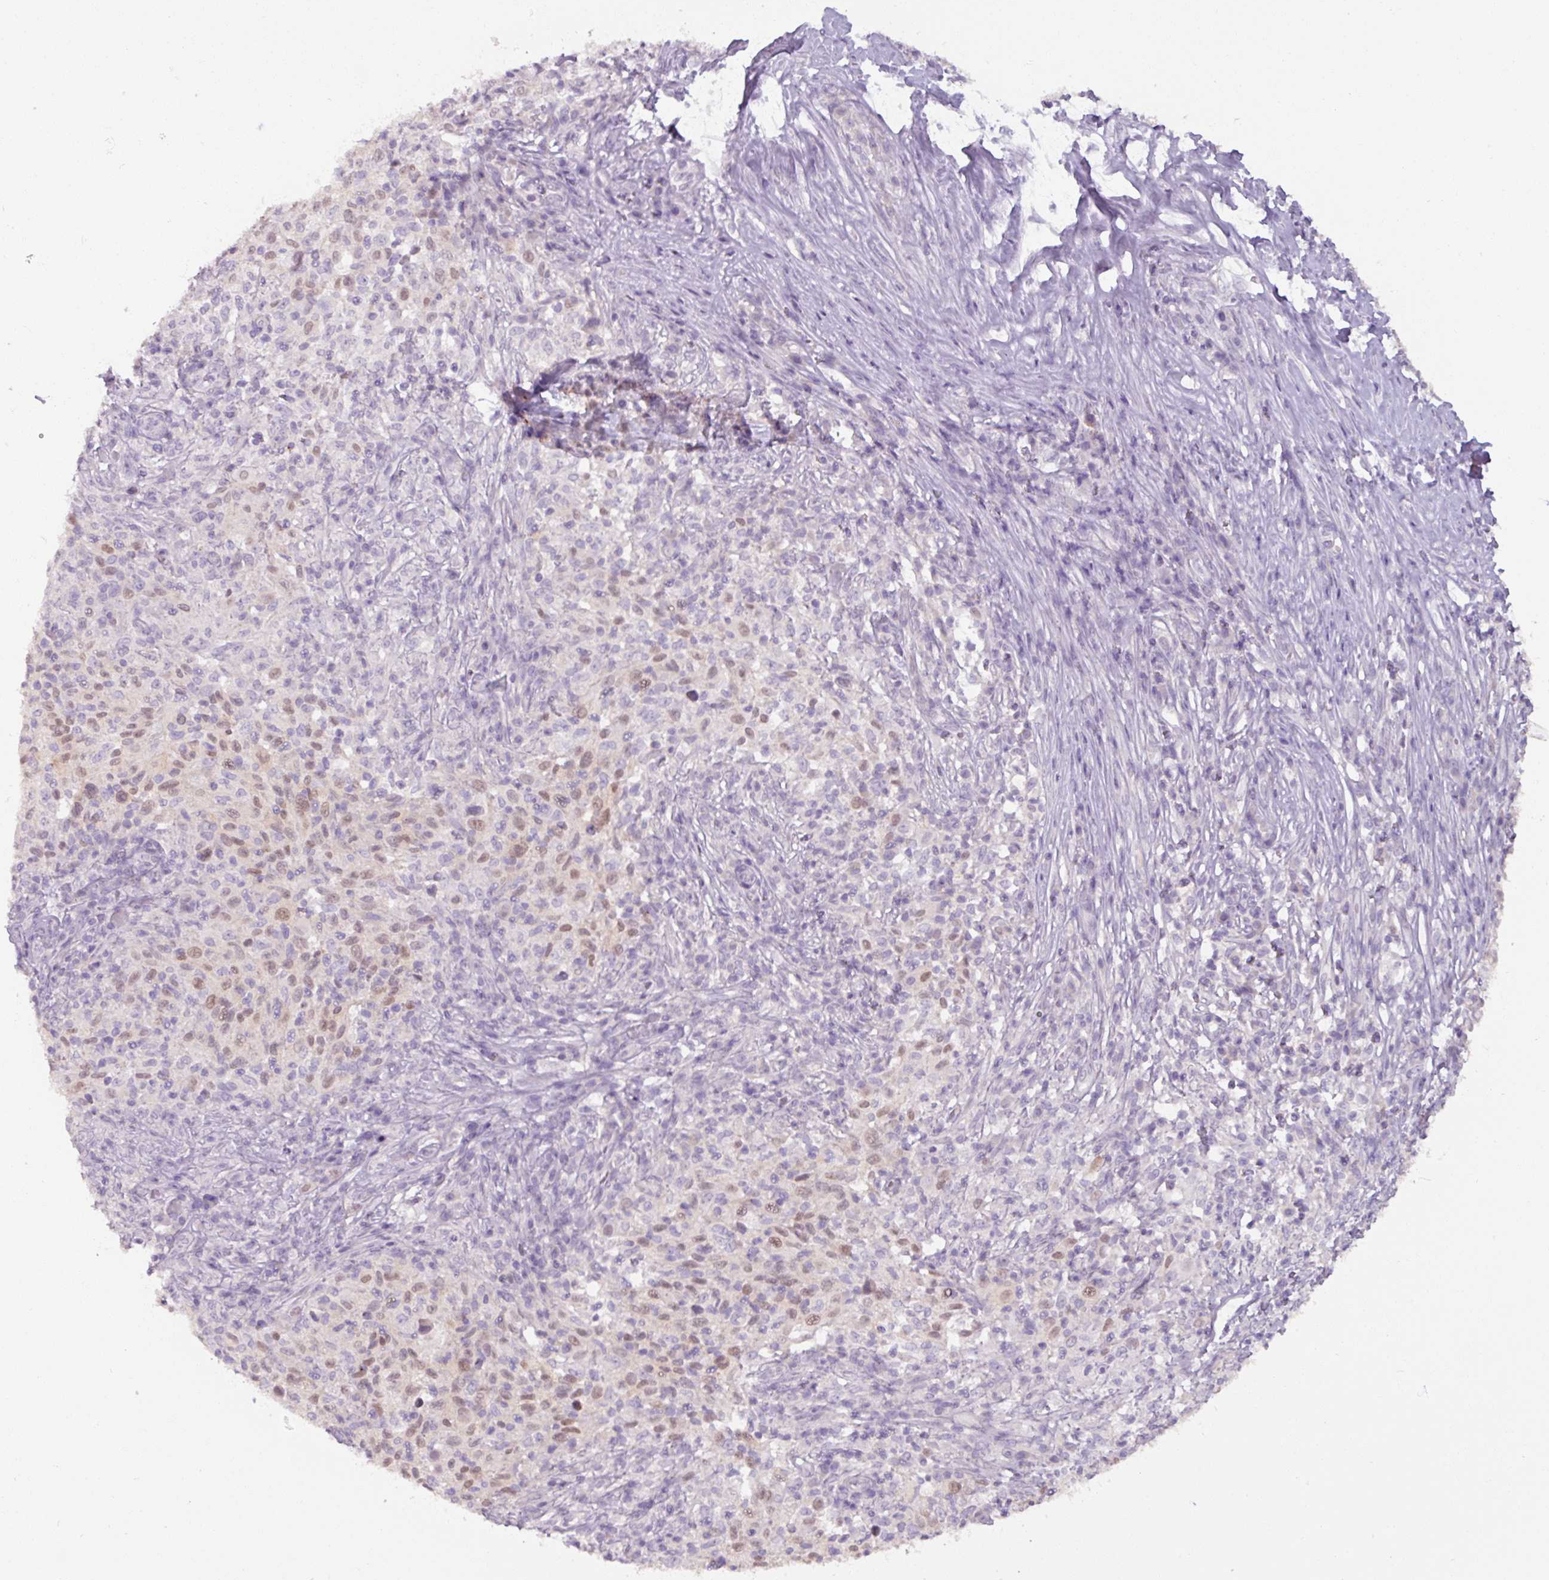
{"staining": {"intensity": "weak", "quantity": "25%-75%", "location": "nuclear"}, "tissue": "melanoma", "cell_type": "Tumor cells", "image_type": "cancer", "snomed": [{"axis": "morphology", "description": "Malignant melanoma, NOS"}, {"axis": "topography", "description": "Skin"}], "caption": "High-power microscopy captured an immunohistochemistry (IHC) histopathology image of melanoma, revealing weak nuclear positivity in approximately 25%-75% of tumor cells. The protein of interest is stained brown, and the nuclei are stained in blue (DAB IHC with brightfield microscopy, high magnification).", "gene": "PNMA6A", "patient": {"sex": "male", "age": 66}}